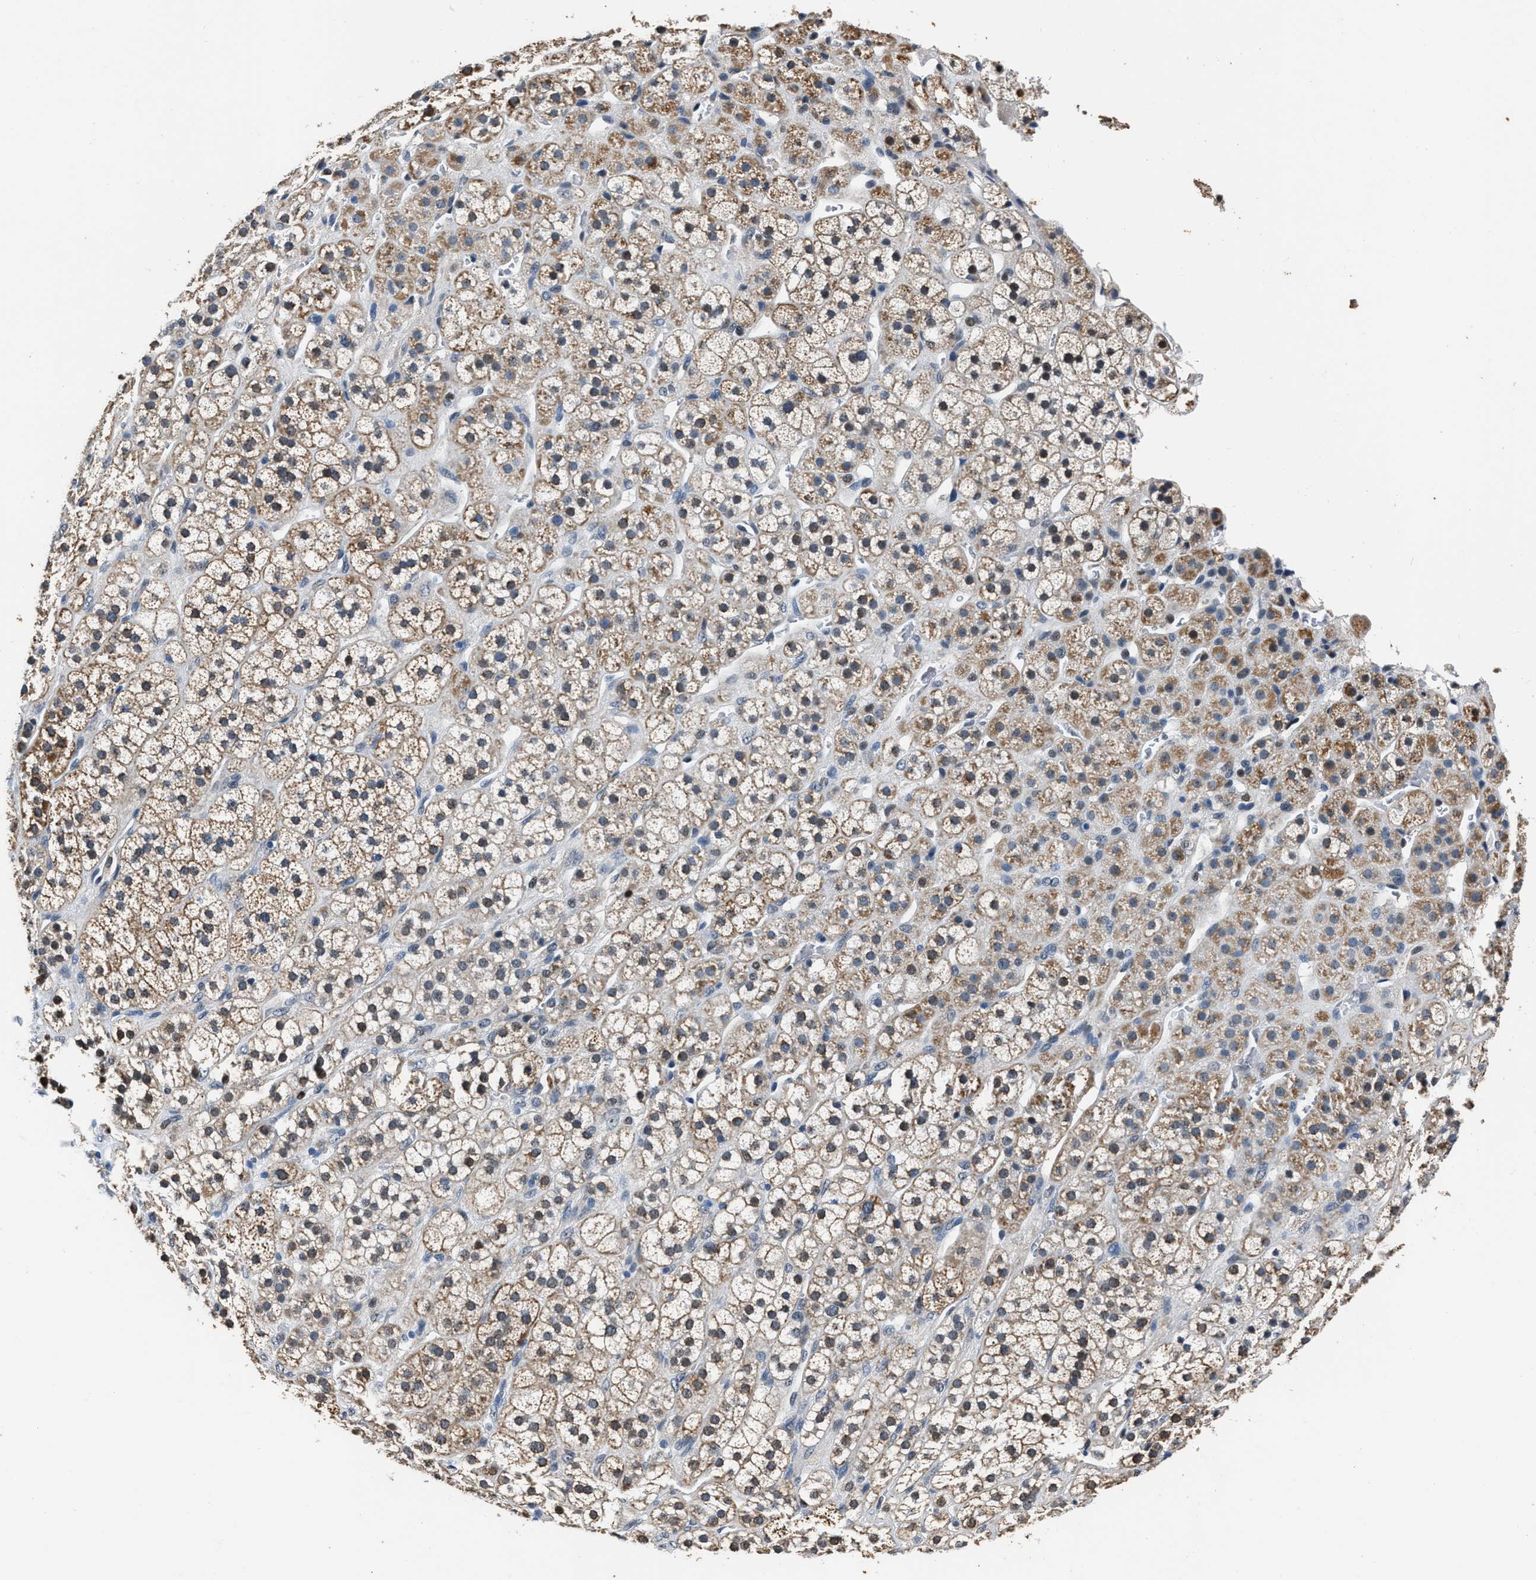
{"staining": {"intensity": "strong", "quantity": "25%-75%", "location": "cytoplasmic/membranous"}, "tissue": "adrenal gland", "cell_type": "Glandular cells", "image_type": "normal", "snomed": [{"axis": "morphology", "description": "Normal tissue, NOS"}, {"axis": "topography", "description": "Adrenal gland"}], "caption": "DAB immunohistochemical staining of unremarkable human adrenal gland displays strong cytoplasmic/membranous protein positivity in approximately 25%-75% of glandular cells. Nuclei are stained in blue.", "gene": "NSUN5", "patient": {"sex": "male", "age": 56}}